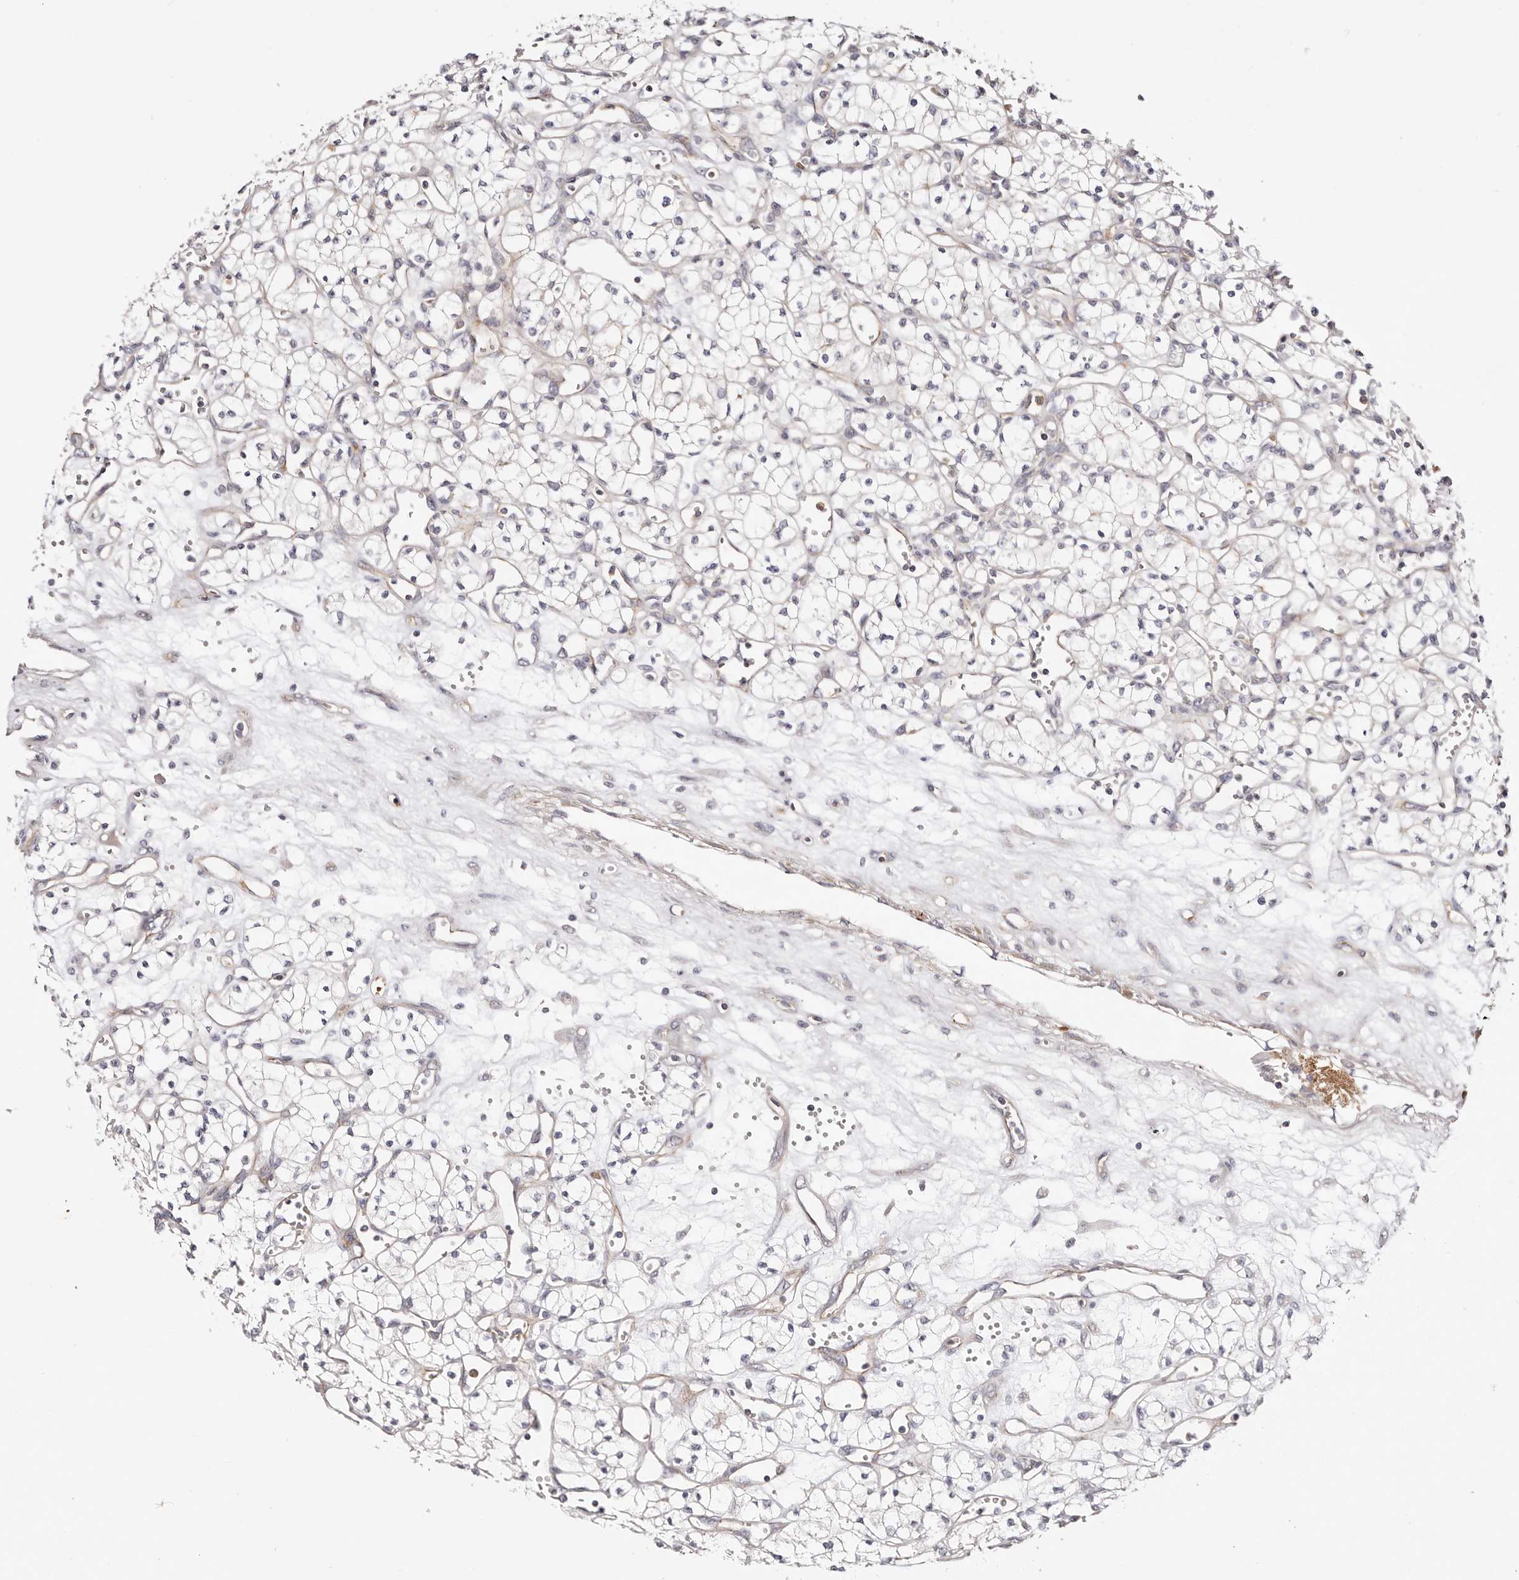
{"staining": {"intensity": "negative", "quantity": "none", "location": "none"}, "tissue": "renal cancer", "cell_type": "Tumor cells", "image_type": "cancer", "snomed": [{"axis": "morphology", "description": "Adenocarcinoma, NOS"}, {"axis": "topography", "description": "Kidney"}], "caption": "This is a histopathology image of immunohistochemistry (IHC) staining of renal cancer (adenocarcinoma), which shows no positivity in tumor cells.", "gene": "SLC35B2", "patient": {"sex": "male", "age": 59}}